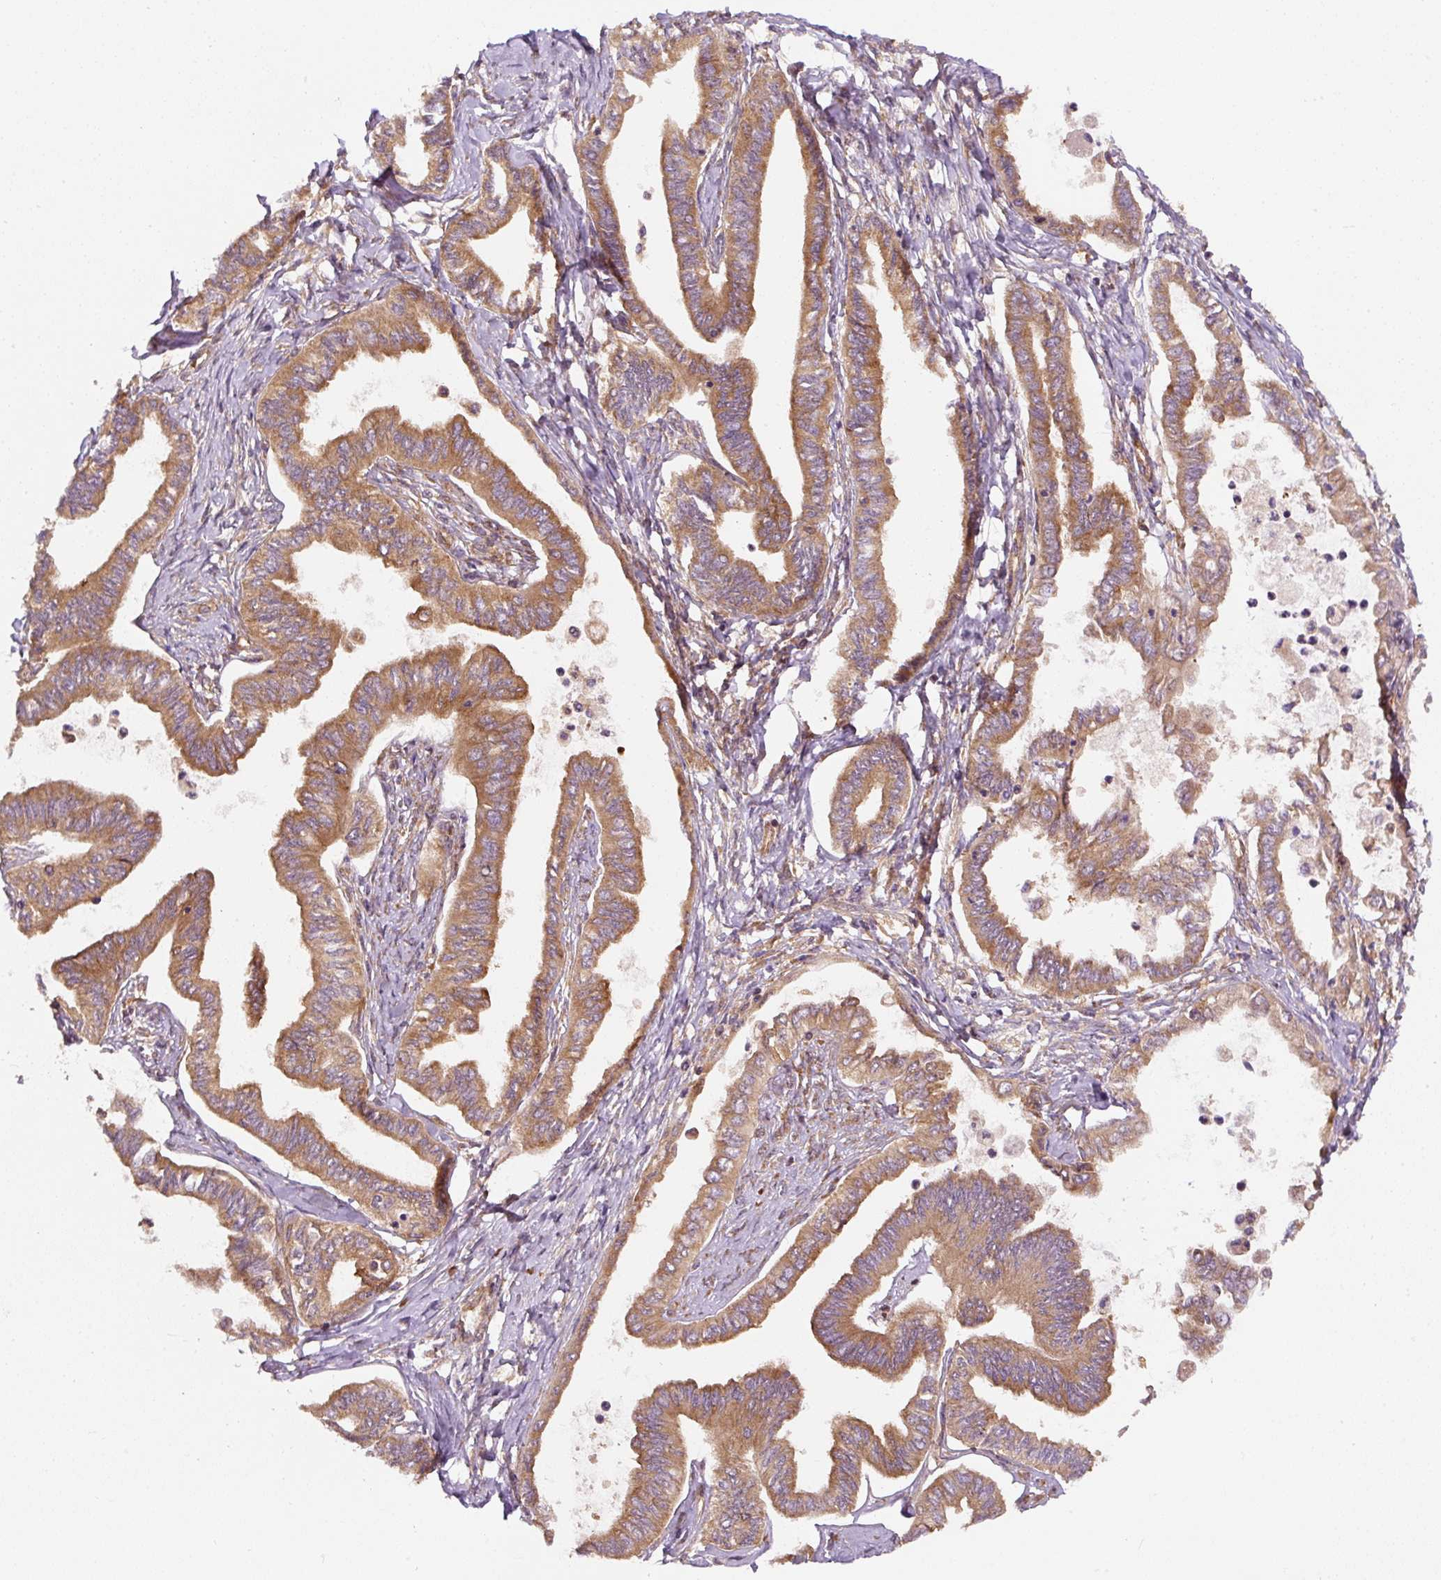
{"staining": {"intensity": "moderate", "quantity": ">75%", "location": "cytoplasmic/membranous"}, "tissue": "ovarian cancer", "cell_type": "Tumor cells", "image_type": "cancer", "snomed": [{"axis": "morphology", "description": "Carcinoma, endometroid"}, {"axis": "topography", "description": "Ovary"}], "caption": "Protein staining shows moderate cytoplasmic/membranous positivity in approximately >75% of tumor cells in ovarian cancer.", "gene": "EIF2S2", "patient": {"sex": "female", "age": 70}}